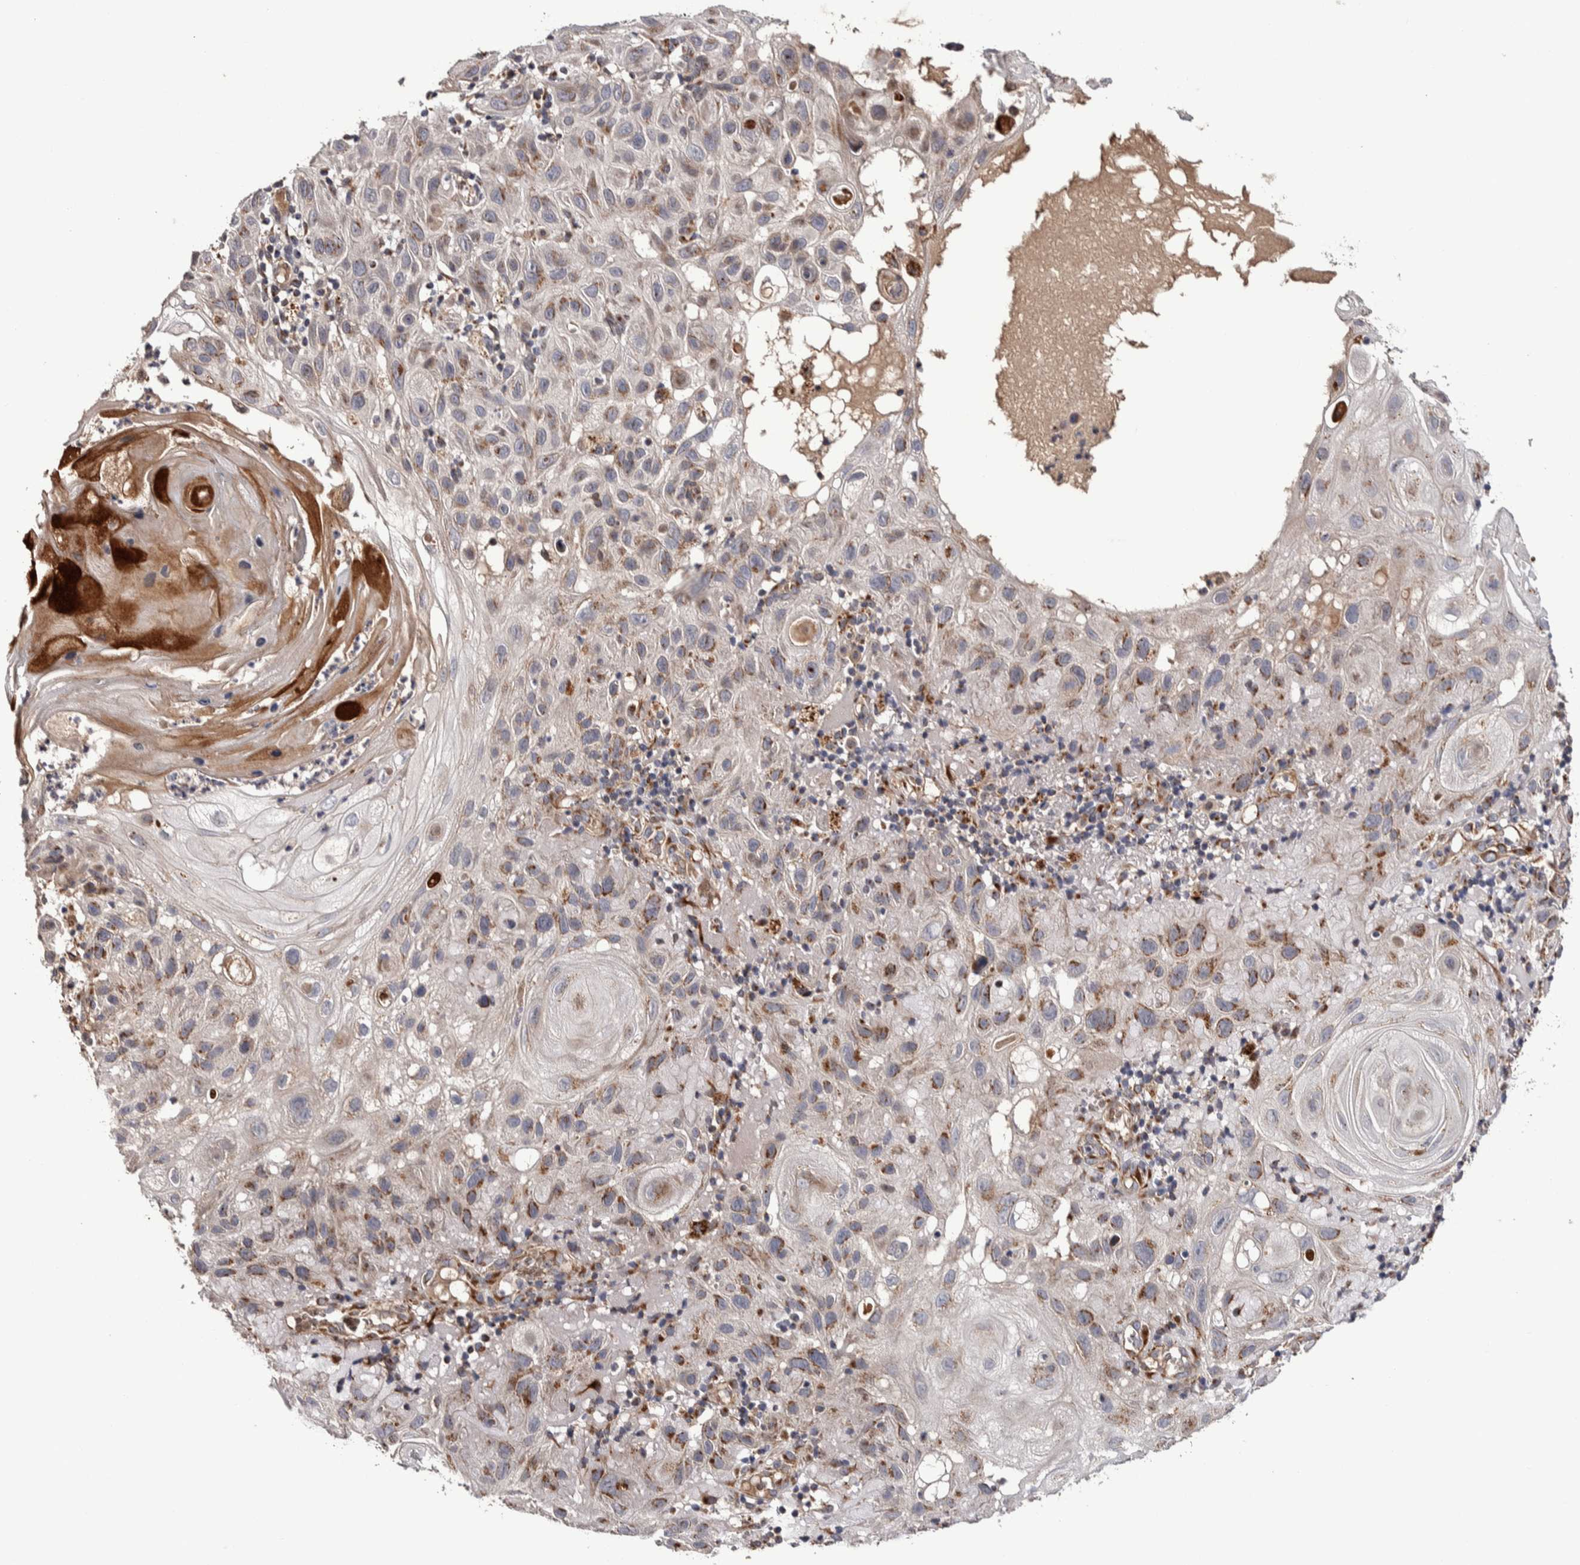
{"staining": {"intensity": "moderate", "quantity": "25%-75%", "location": "cytoplasmic/membranous"}, "tissue": "skin cancer", "cell_type": "Tumor cells", "image_type": "cancer", "snomed": [{"axis": "morphology", "description": "Squamous cell carcinoma, NOS"}, {"axis": "topography", "description": "Skin"}], "caption": "Human skin cancer (squamous cell carcinoma) stained with a protein marker exhibits moderate staining in tumor cells.", "gene": "CANT1", "patient": {"sex": "female", "age": 96}}